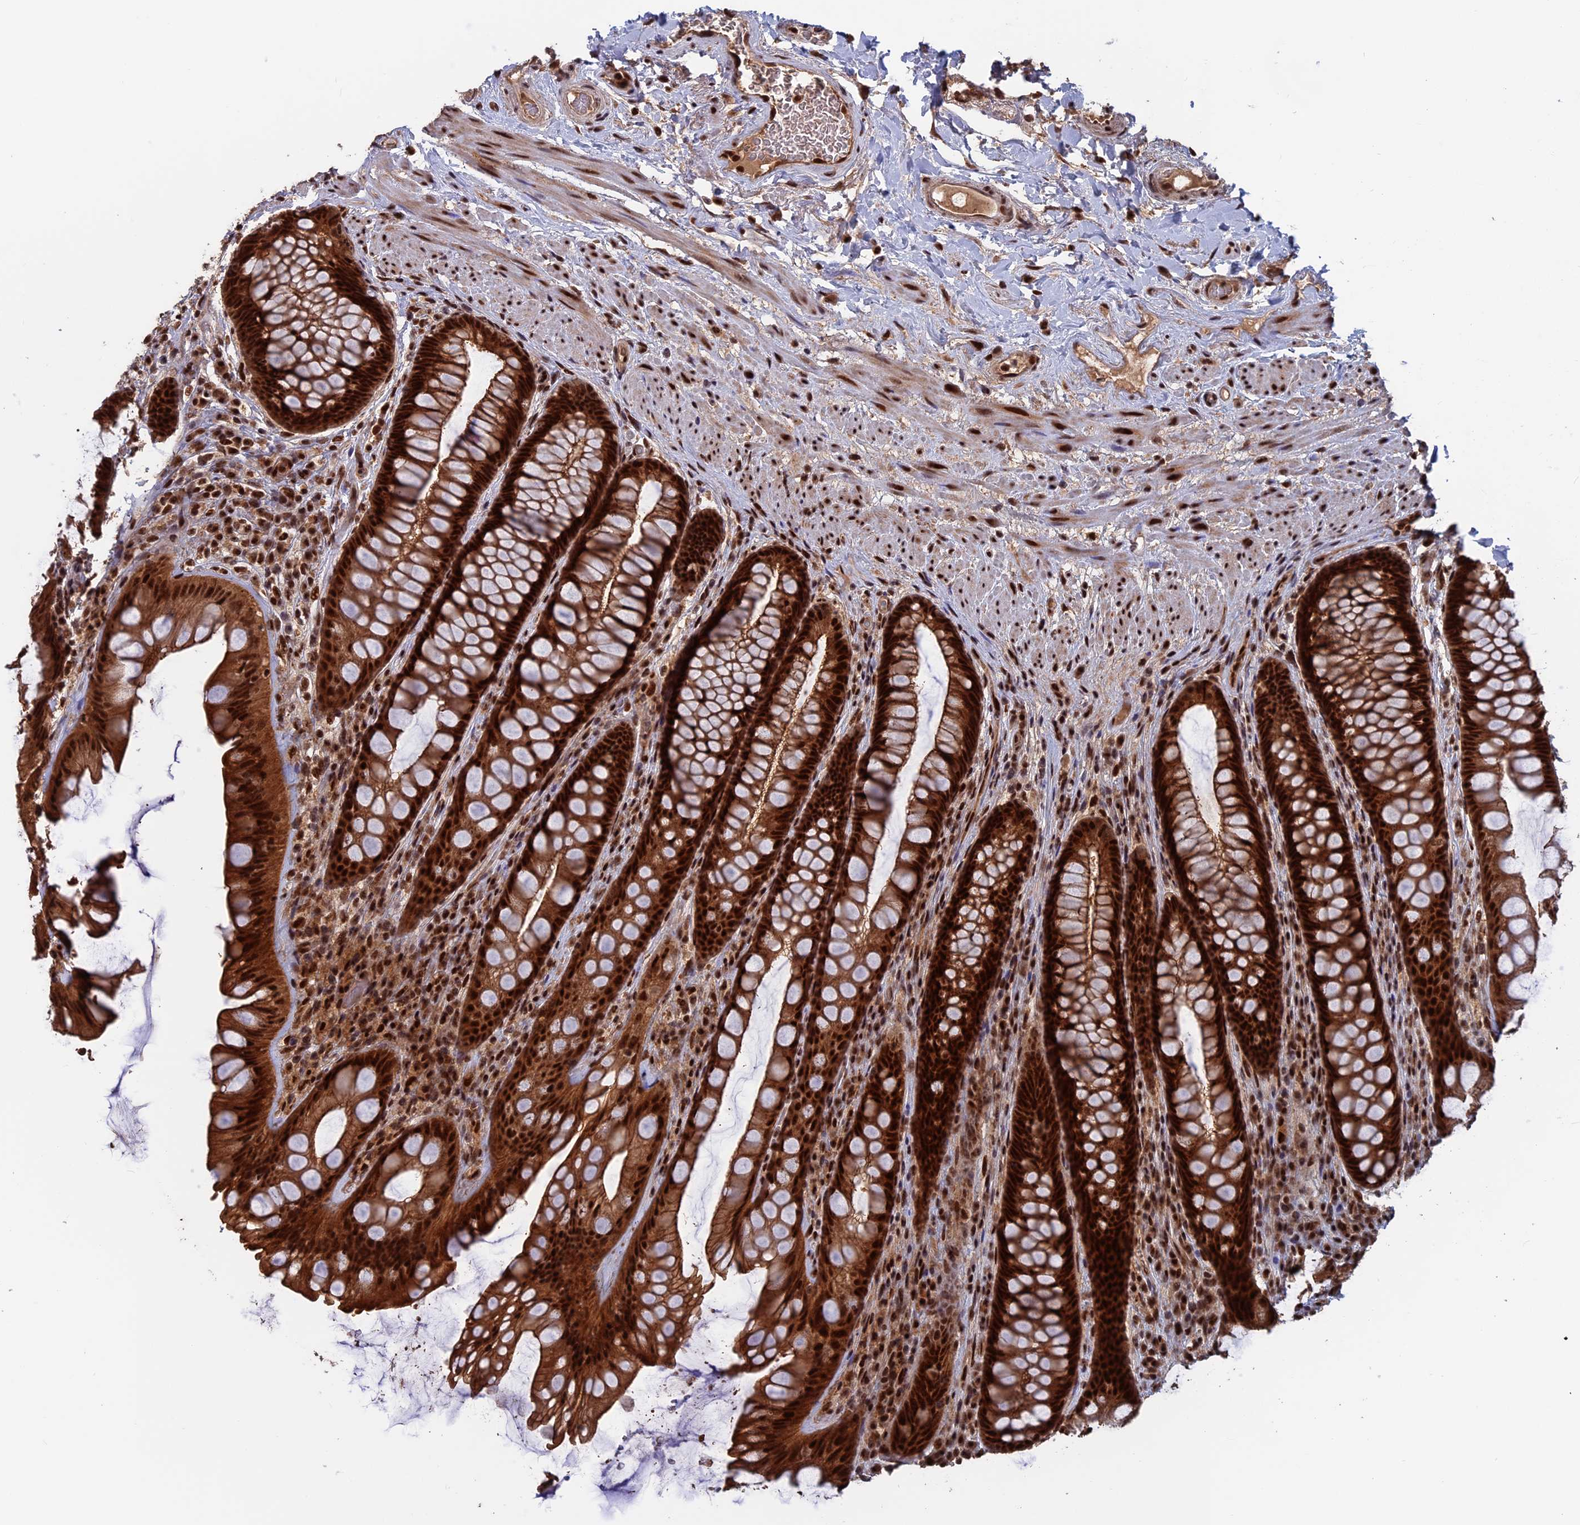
{"staining": {"intensity": "strong", "quantity": ">75%", "location": "cytoplasmic/membranous,nuclear"}, "tissue": "rectum", "cell_type": "Glandular cells", "image_type": "normal", "snomed": [{"axis": "morphology", "description": "Normal tissue, NOS"}, {"axis": "topography", "description": "Rectum"}], "caption": "Protein analysis of normal rectum exhibits strong cytoplasmic/membranous,nuclear positivity in approximately >75% of glandular cells. The staining was performed using DAB, with brown indicating positive protein expression. Nuclei are stained blue with hematoxylin.", "gene": "CACTIN", "patient": {"sex": "male", "age": 74}}